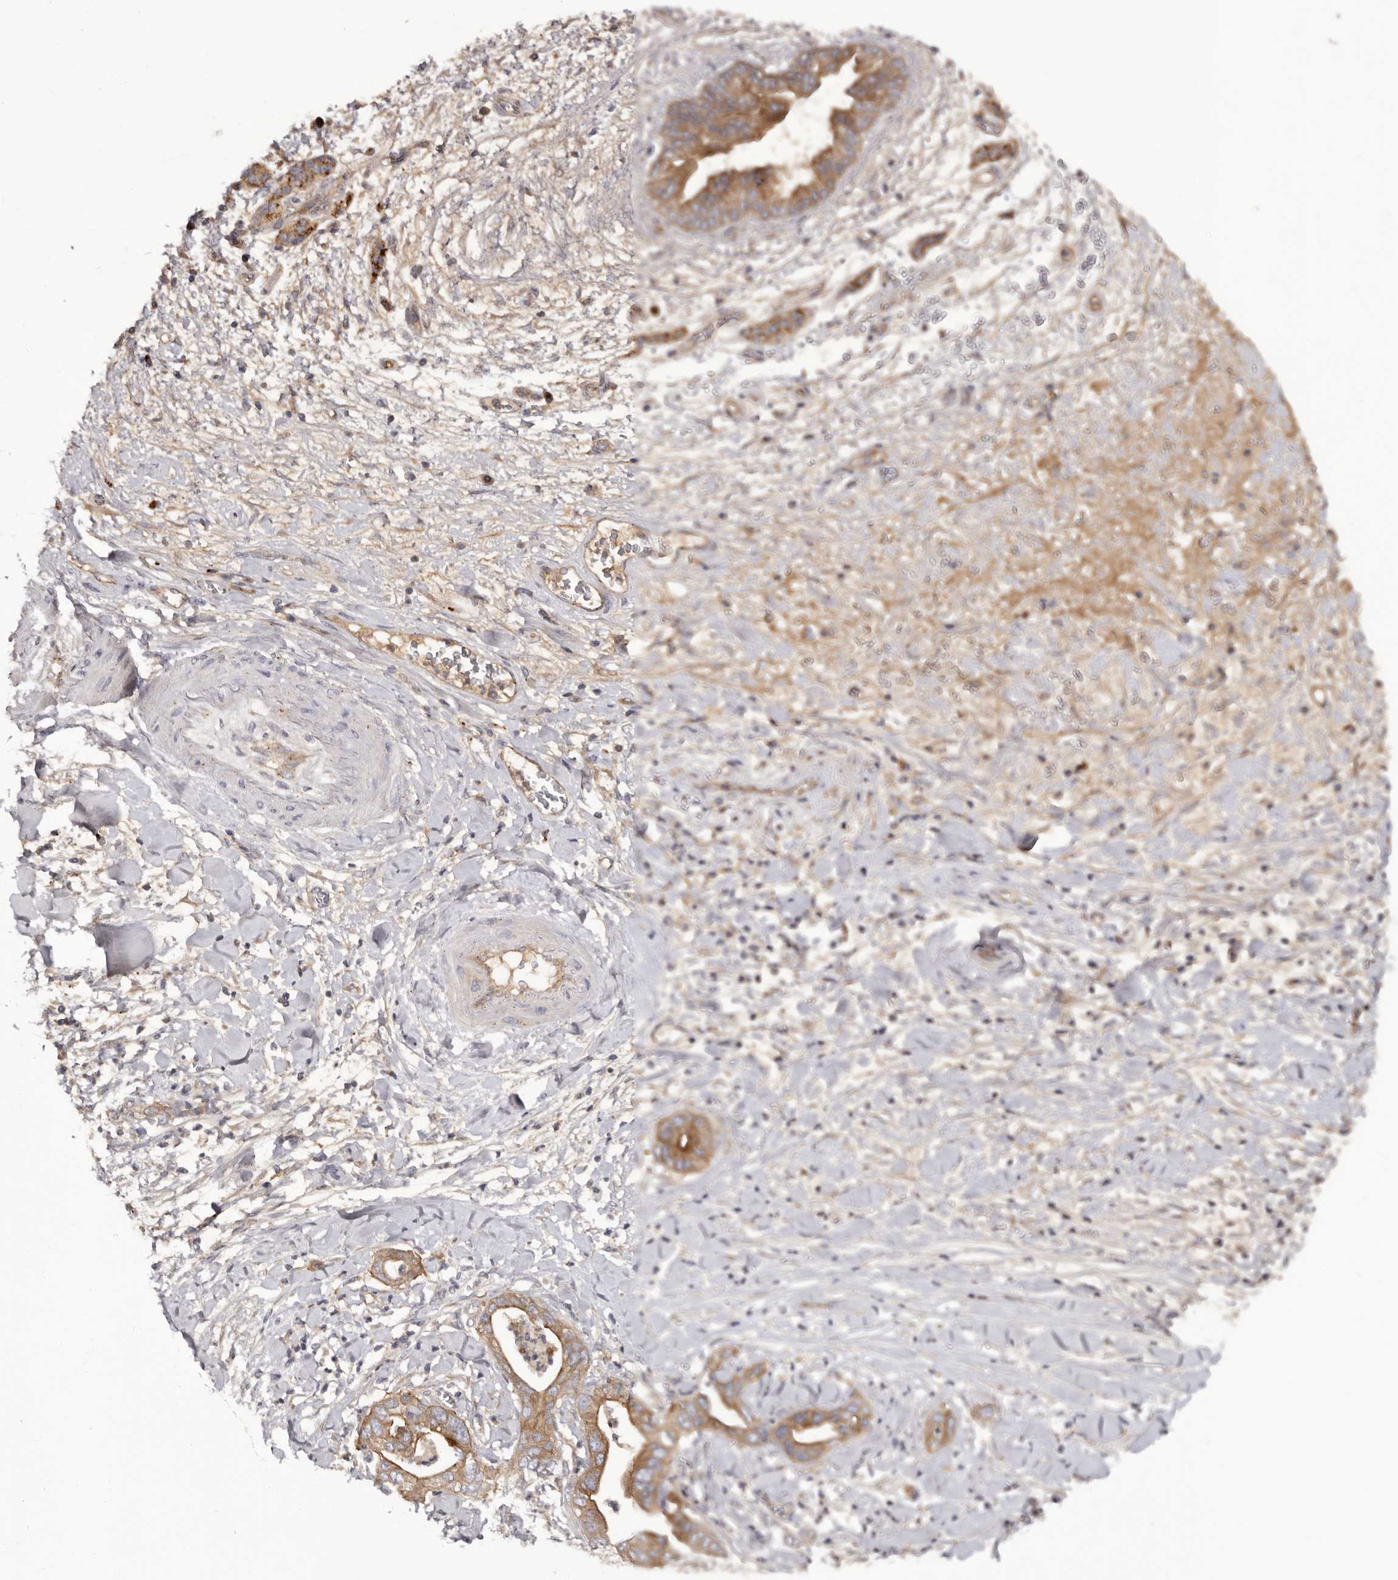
{"staining": {"intensity": "moderate", "quantity": ">75%", "location": "cytoplasmic/membranous"}, "tissue": "pancreatic cancer", "cell_type": "Tumor cells", "image_type": "cancer", "snomed": [{"axis": "morphology", "description": "Adenocarcinoma, NOS"}, {"axis": "topography", "description": "Pancreas"}], "caption": "Human pancreatic adenocarcinoma stained with a protein marker exhibits moderate staining in tumor cells.", "gene": "INKA2", "patient": {"sex": "female", "age": 78}}